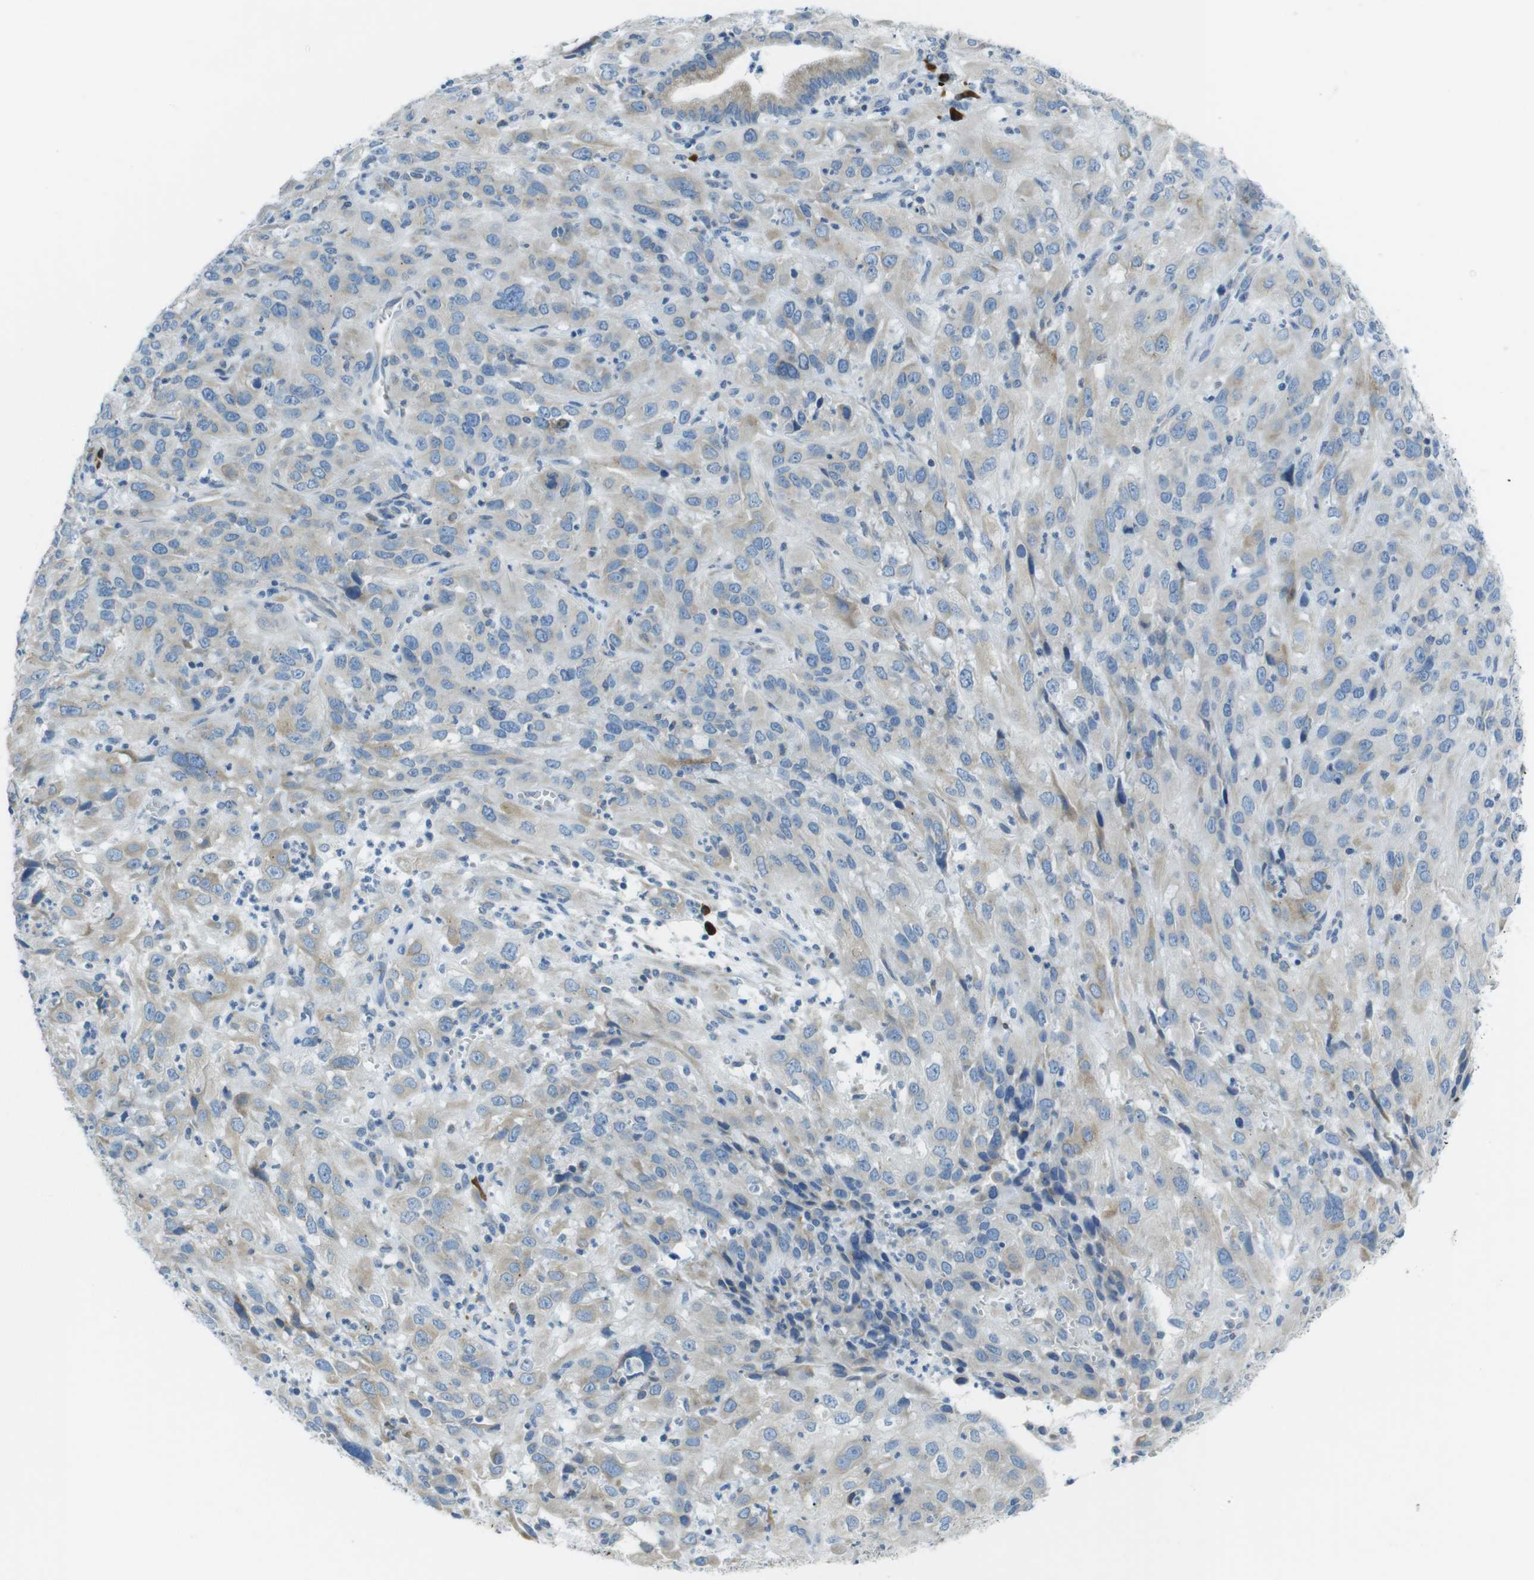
{"staining": {"intensity": "weak", "quantity": ">75%", "location": "cytoplasmic/membranous"}, "tissue": "cervical cancer", "cell_type": "Tumor cells", "image_type": "cancer", "snomed": [{"axis": "morphology", "description": "Squamous cell carcinoma, NOS"}, {"axis": "topography", "description": "Cervix"}], "caption": "DAB immunohistochemical staining of human cervical squamous cell carcinoma shows weak cytoplasmic/membranous protein positivity in approximately >75% of tumor cells. The protein is shown in brown color, while the nuclei are stained blue.", "gene": "CLPTM1L", "patient": {"sex": "female", "age": 32}}